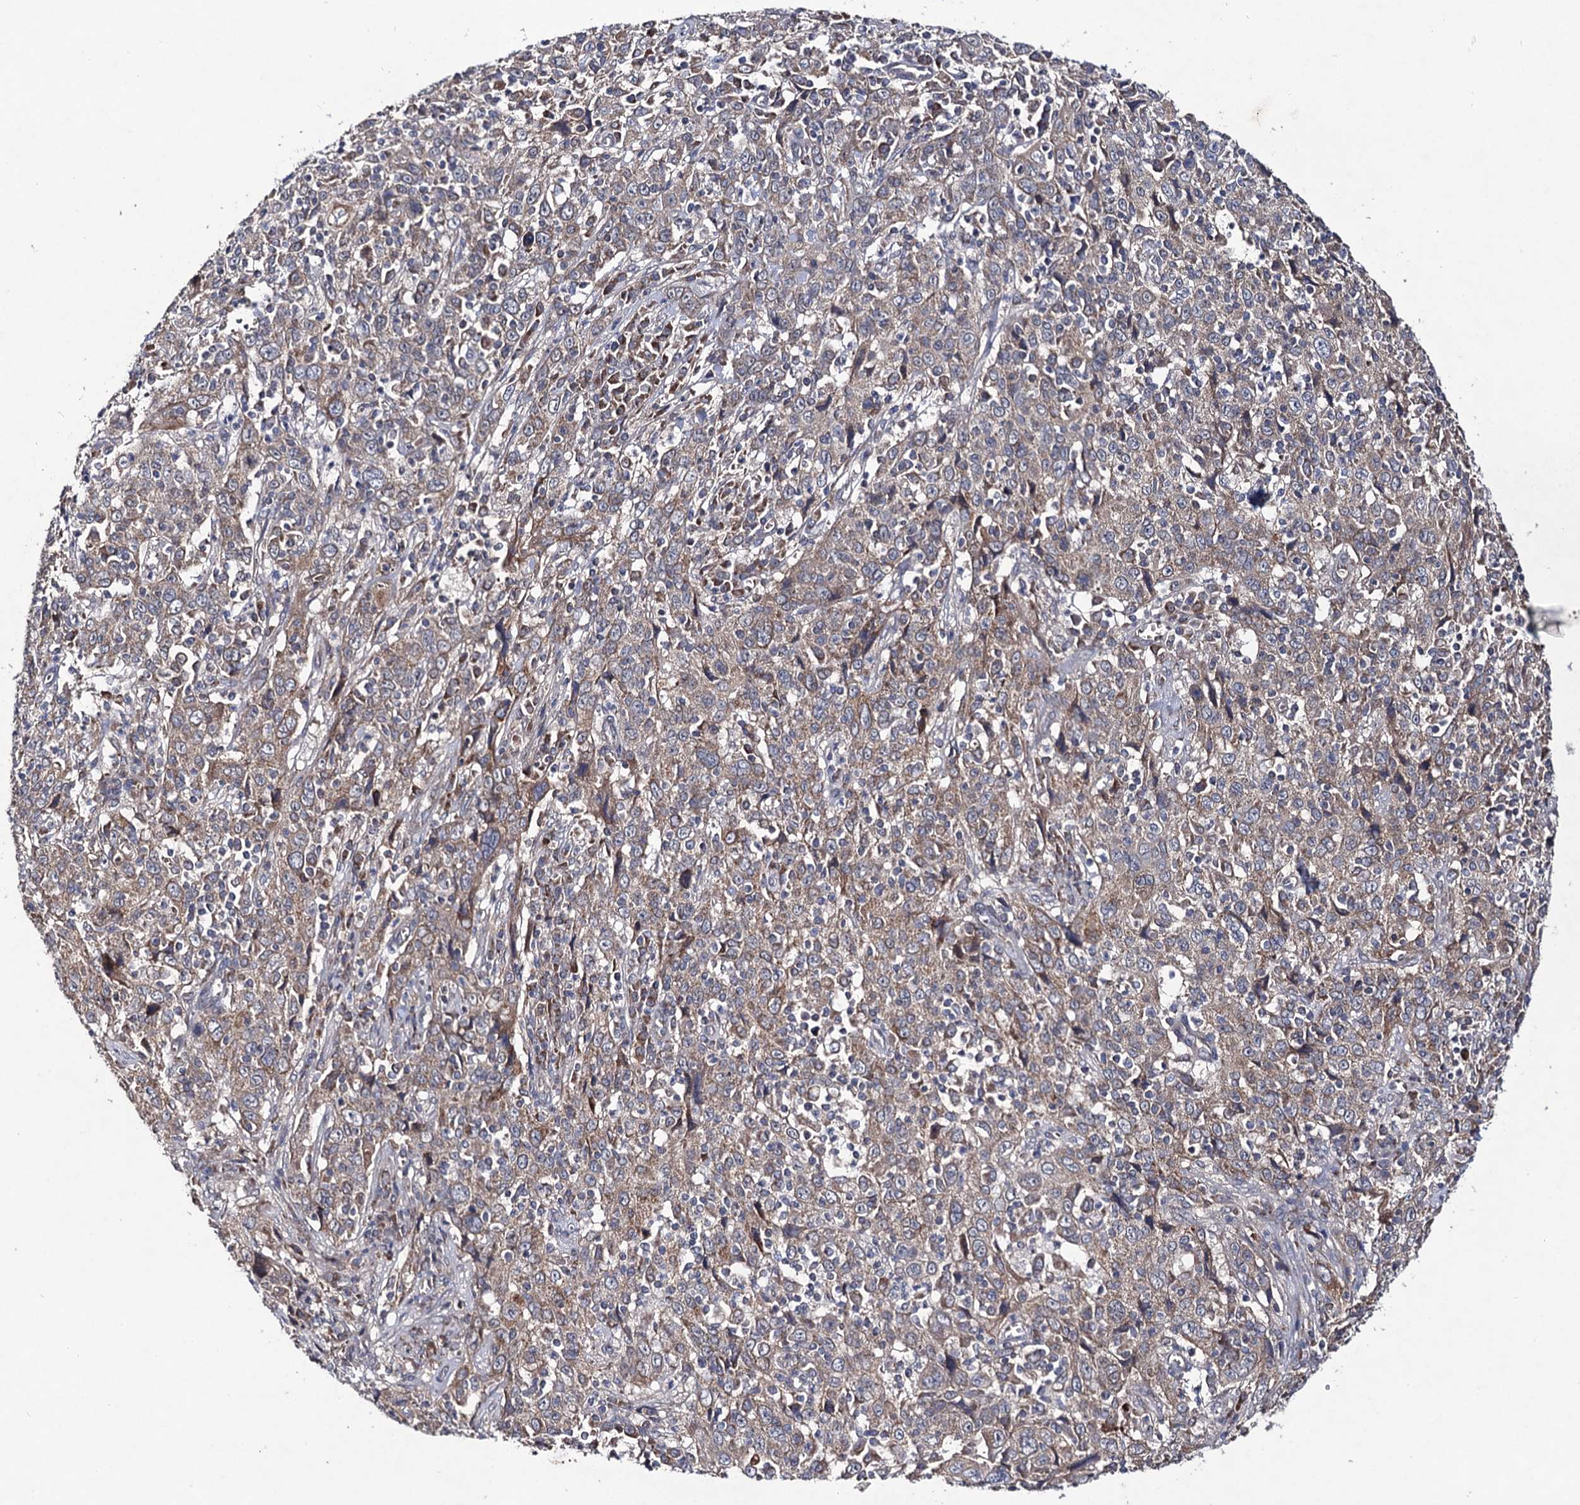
{"staining": {"intensity": "weak", "quantity": ">75%", "location": "cytoplasmic/membranous"}, "tissue": "cervical cancer", "cell_type": "Tumor cells", "image_type": "cancer", "snomed": [{"axis": "morphology", "description": "Squamous cell carcinoma, NOS"}, {"axis": "topography", "description": "Cervix"}], "caption": "IHC micrograph of human cervical cancer stained for a protein (brown), which demonstrates low levels of weak cytoplasmic/membranous positivity in about >75% of tumor cells.", "gene": "VPS37D", "patient": {"sex": "female", "age": 46}}